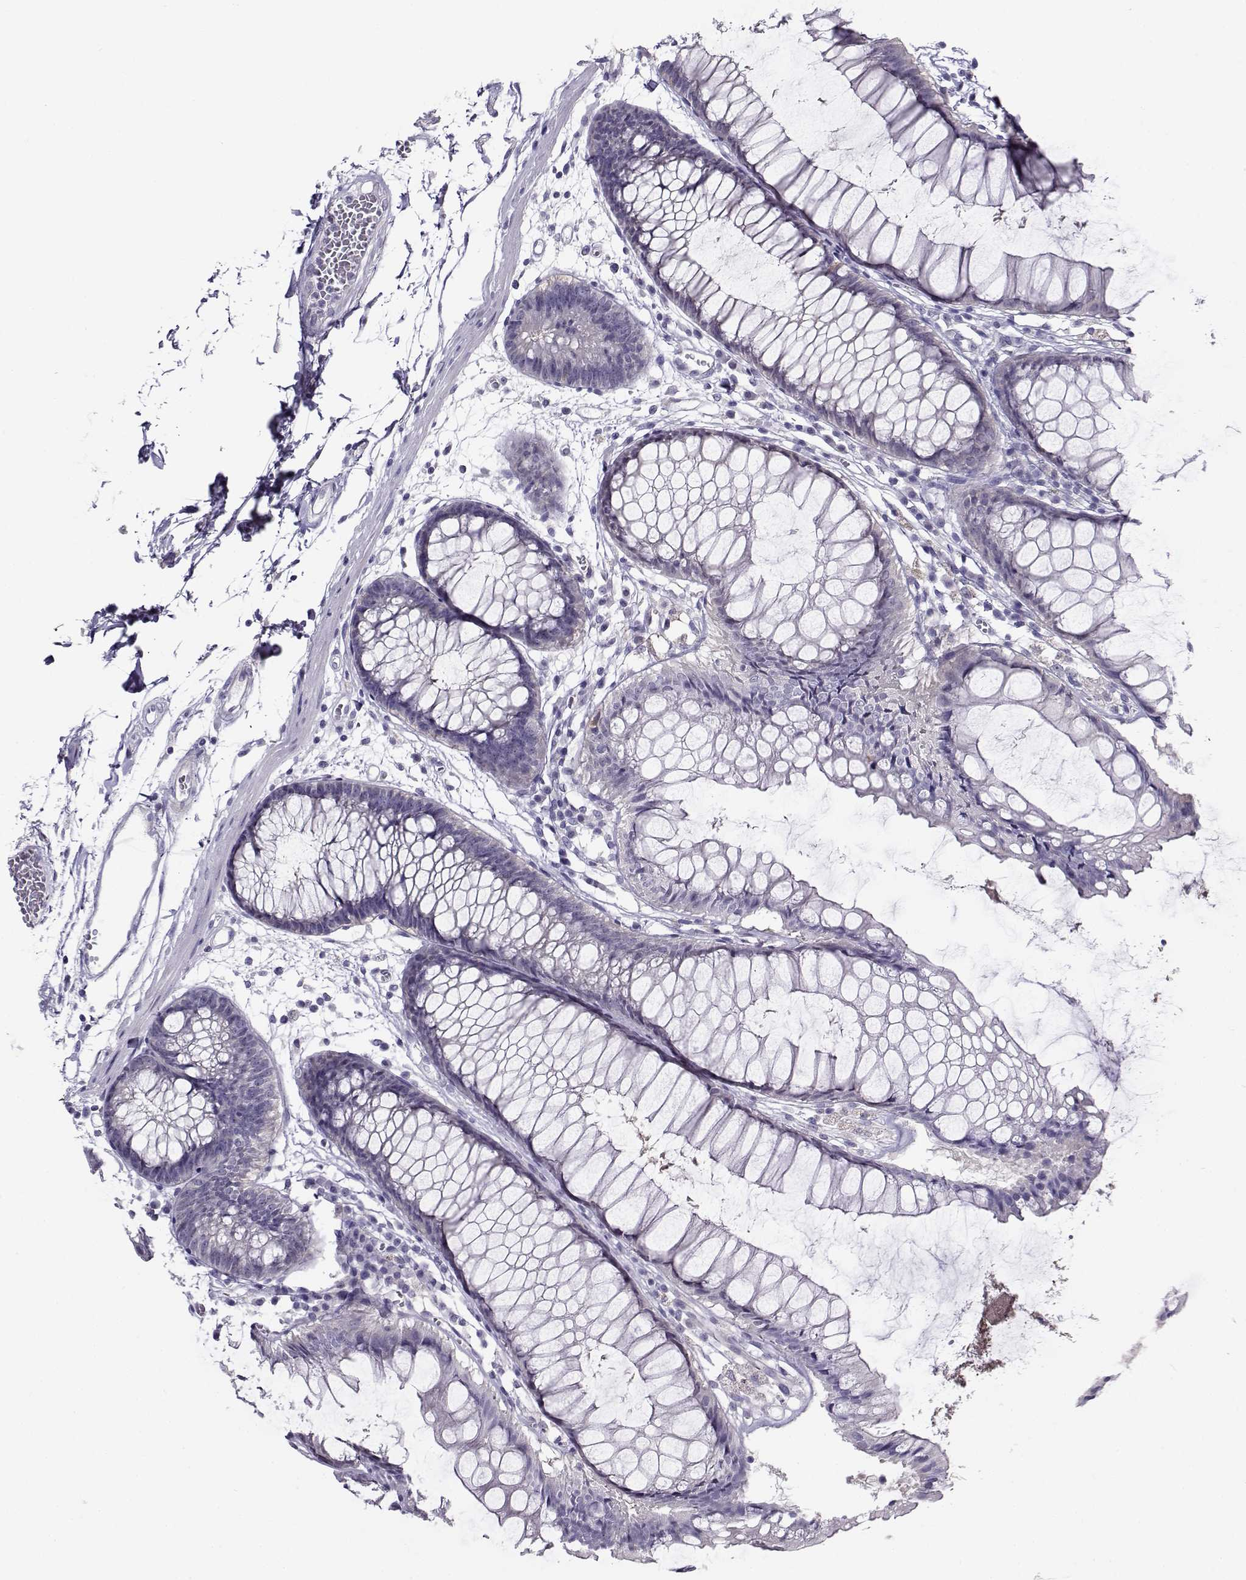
{"staining": {"intensity": "negative", "quantity": "none", "location": "none"}, "tissue": "colon", "cell_type": "Endothelial cells", "image_type": "normal", "snomed": [{"axis": "morphology", "description": "Normal tissue, NOS"}, {"axis": "morphology", "description": "Adenocarcinoma, NOS"}, {"axis": "topography", "description": "Colon"}], "caption": "Benign colon was stained to show a protein in brown. There is no significant expression in endothelial cells. Nuclei are stained in blue.", "gene": "FEZF1", "patient": {"sex": "male", "age": 65}}